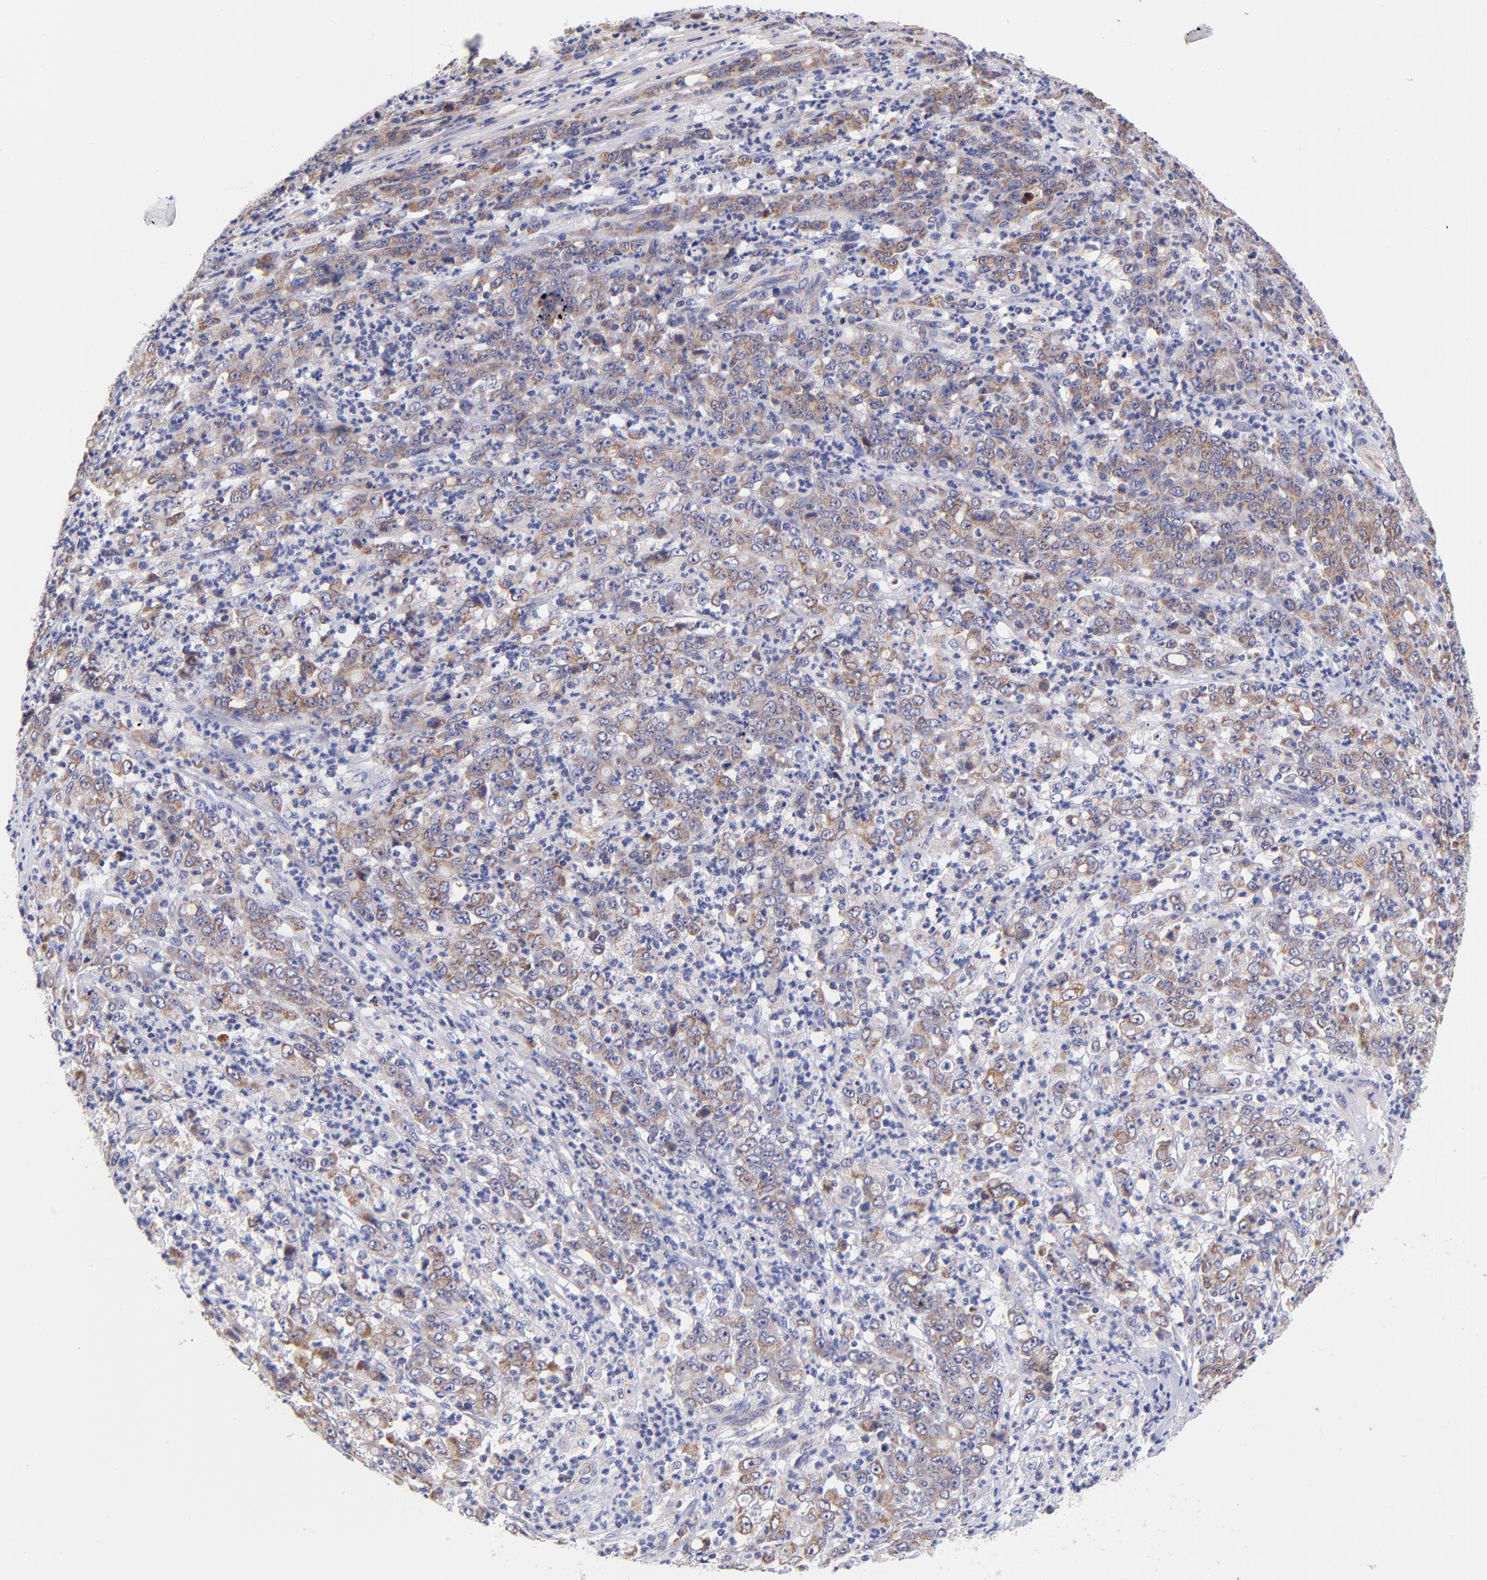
{"staining": {"intensity": "moderate", "quantity": ">75%", "location": "cytoplasmic/membranous"}, "tissue": "stomach cancer", "cell_type": "Tumor cells", "image_type": "cancer", "snomed": [{"axis": "morphology", "description": "Adenocarcinoma, NOS"}, {"axis": "topography", "description": "Stomach, lower"}], "caption": "Immunohistochemistry micrograph of stomach adenocarcinoma stained for a protein (brown), which reveals medium levels of moderate cytoplasmic/membranous staining in approximately >75% of tumor cells.", "gene": "NDUFB7", "patient": {"sex": "female", "age": 71}}